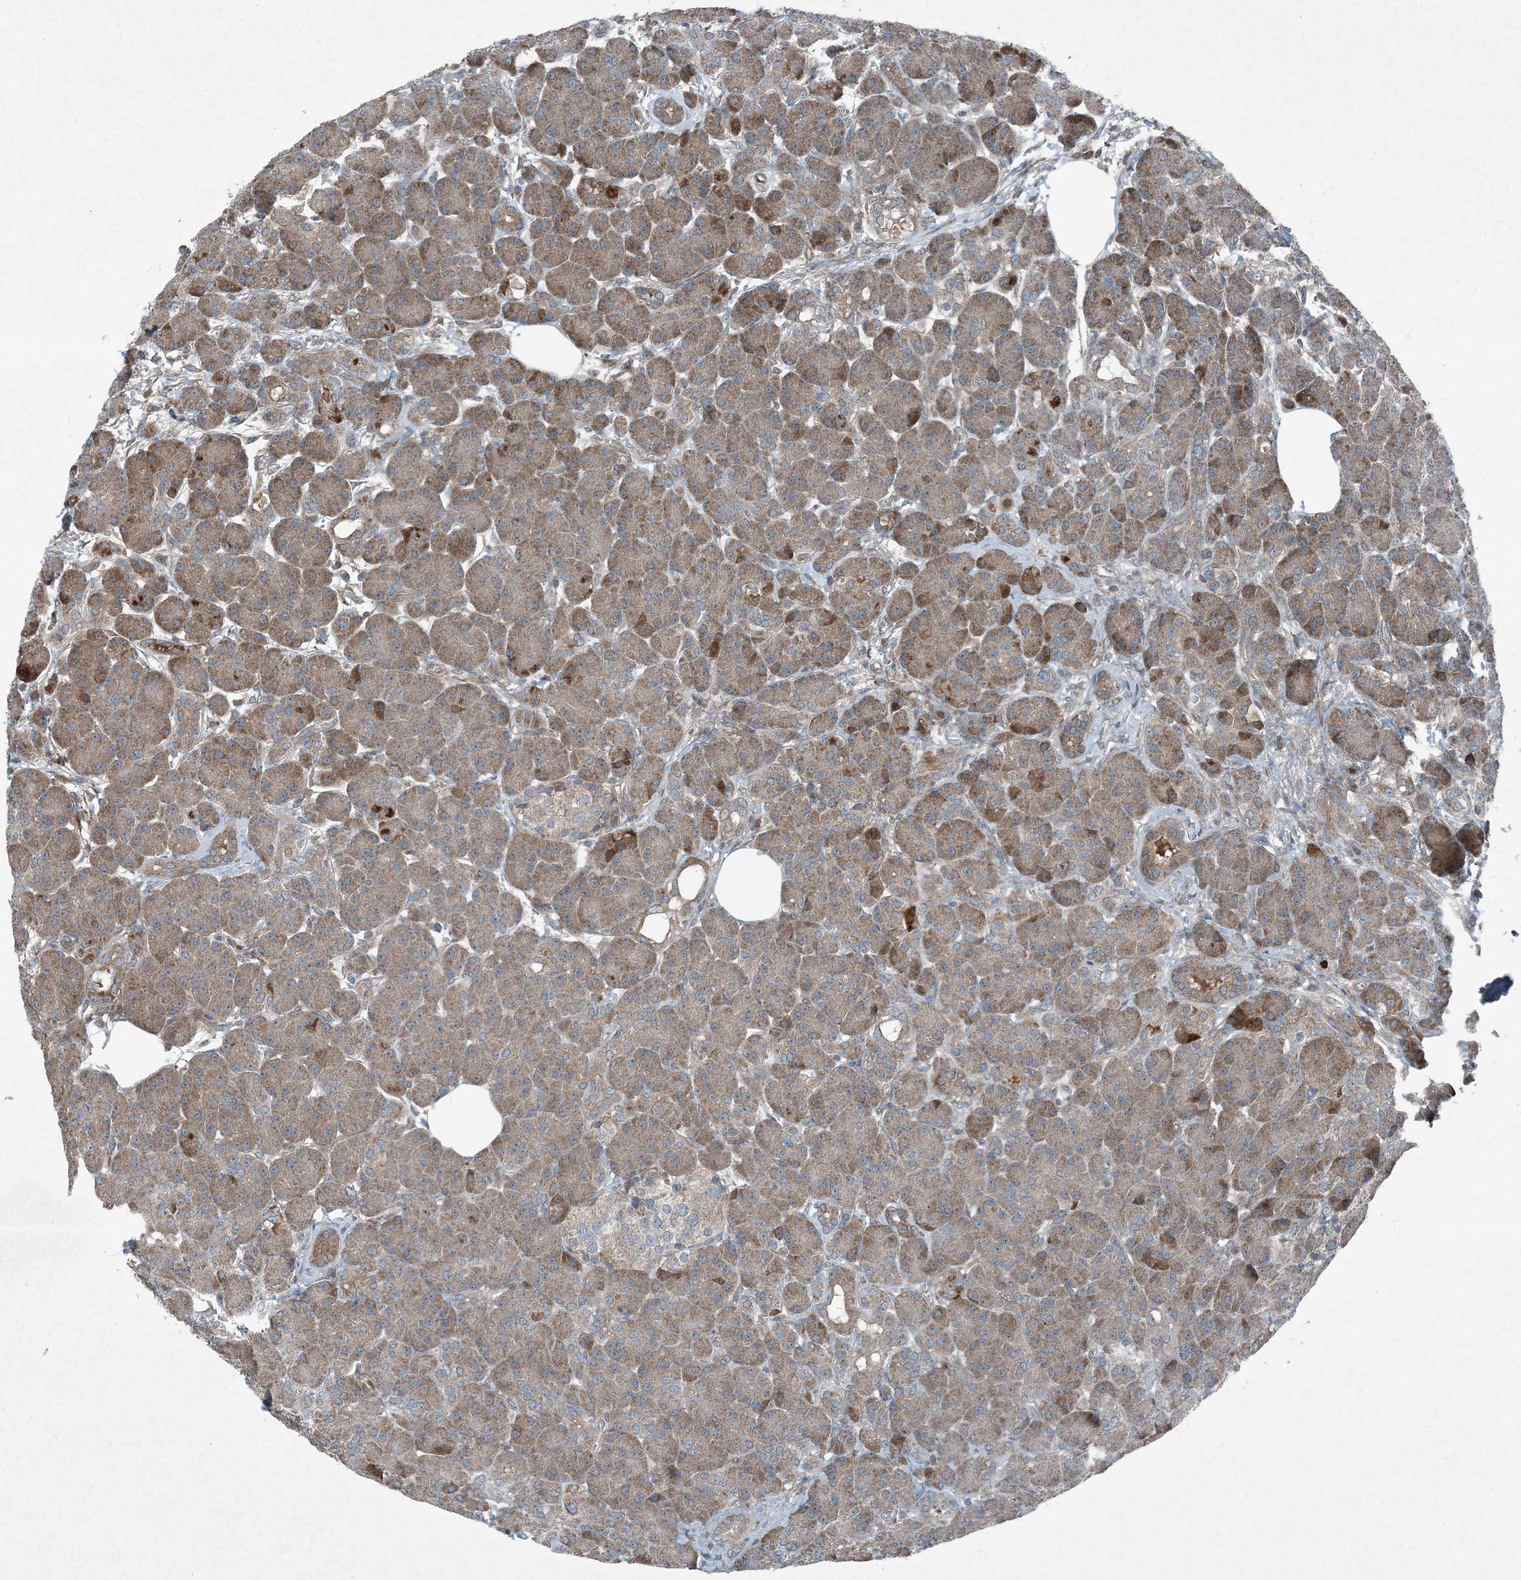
{"staining": {"intensity": "moderate", "quantity": ">75%", "location": "cytoplasmic/membranous"}, "tissue": "pancreas", "cell_type": "Exocrine glandular cells", "image_type": "normal", "snomed": [{"axis": "morphology", "description": "Normal tissue, NOS"}, {"axis": "topography", "description": "Pancreas"}], "caption": "IHC photomicrograph of unremarkable human pancreas stained for a protein (brown), which reveals medium levels of moderate cytoplasmic/membranous positivity in approximately >75% of exocrine glandular cells.", "gene": "APOM", "patient": {"sex": "male", "age": 63}}